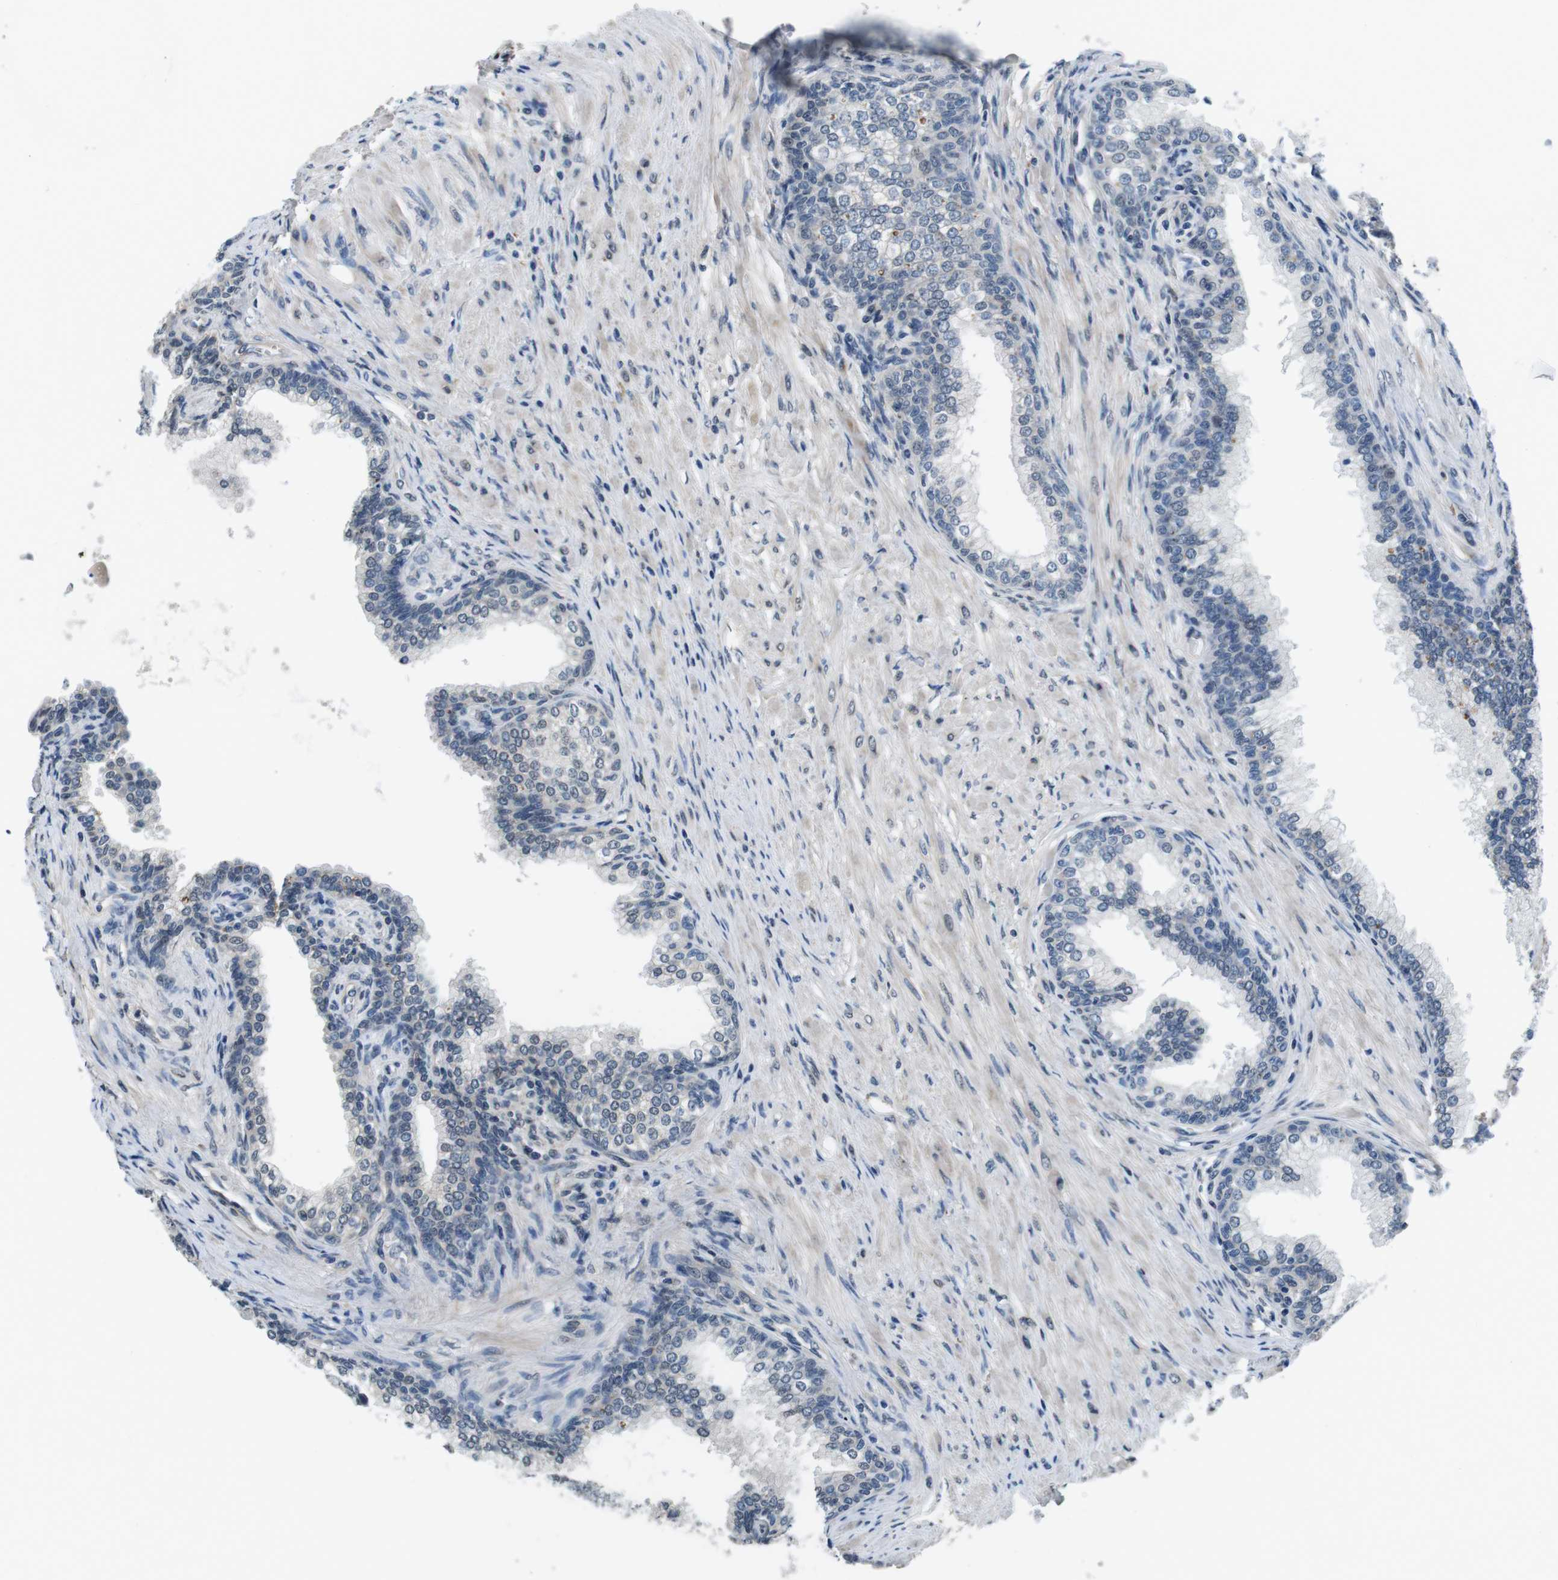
{"staining": {"intensity": "negative", "quantity": "none", "location": "none"}, "tissue": "prostate", "cell_type": "Glandular cells", "image_type": "normal", "snomed": [{"axis": "morphology", "description": "Normal tissue, NOS"}, {"axis": "morphology", "description": "Urothelial carcinoma, Low grade"}, {"axis": "topography", "description": "Urinary bladder"}, {"axis": "topography", "description": "Prostate"}], "caption": "Immunohistochemistry (IHC) histopathology image of unremarkable prostate stained for a protein (brown), which reveals no expression in glandular cells. (DAB immunohistochemistry, high magnification).", "gene": "CD163L1", "patient": {"sex": "male", "age": 60}}